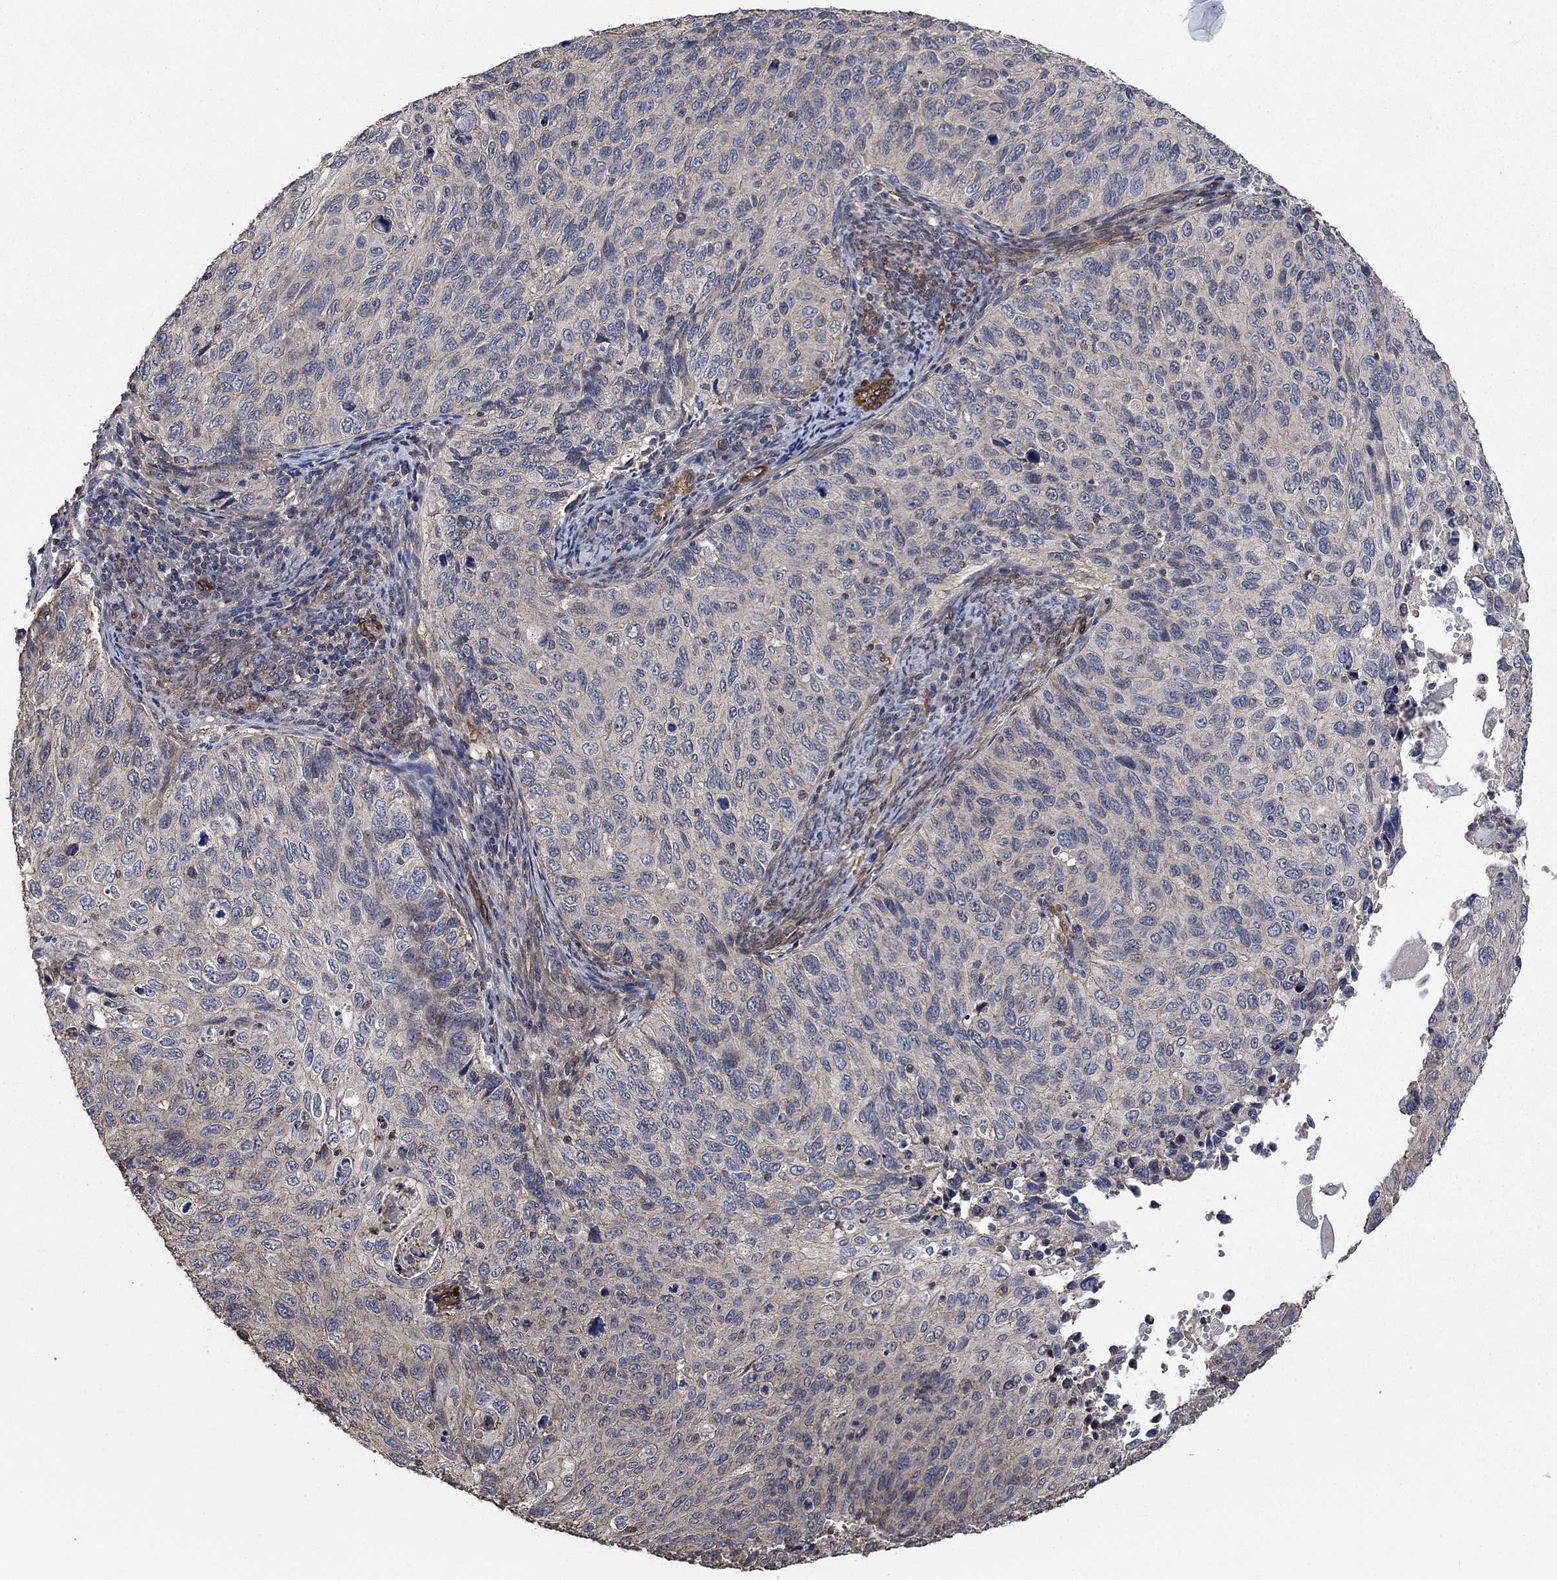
{"staining": {"intensity": "negative", "quantity": "none", "location": "none"}, "tissue": "cervical cancer", "cell_type": "Tumor cells", "image_type": "cancer", "snomed": [{"axis": "morphology", "description": "Squamous cell carcinoma, NOS"}, {"axis": "topography", "description": "Cervix"}], "caption": "A histopathology image of human cervical cancer is negative for staining in tumor cells.", "gene": "PDE3A", "patient": {"sex": "female", "age": 70}}